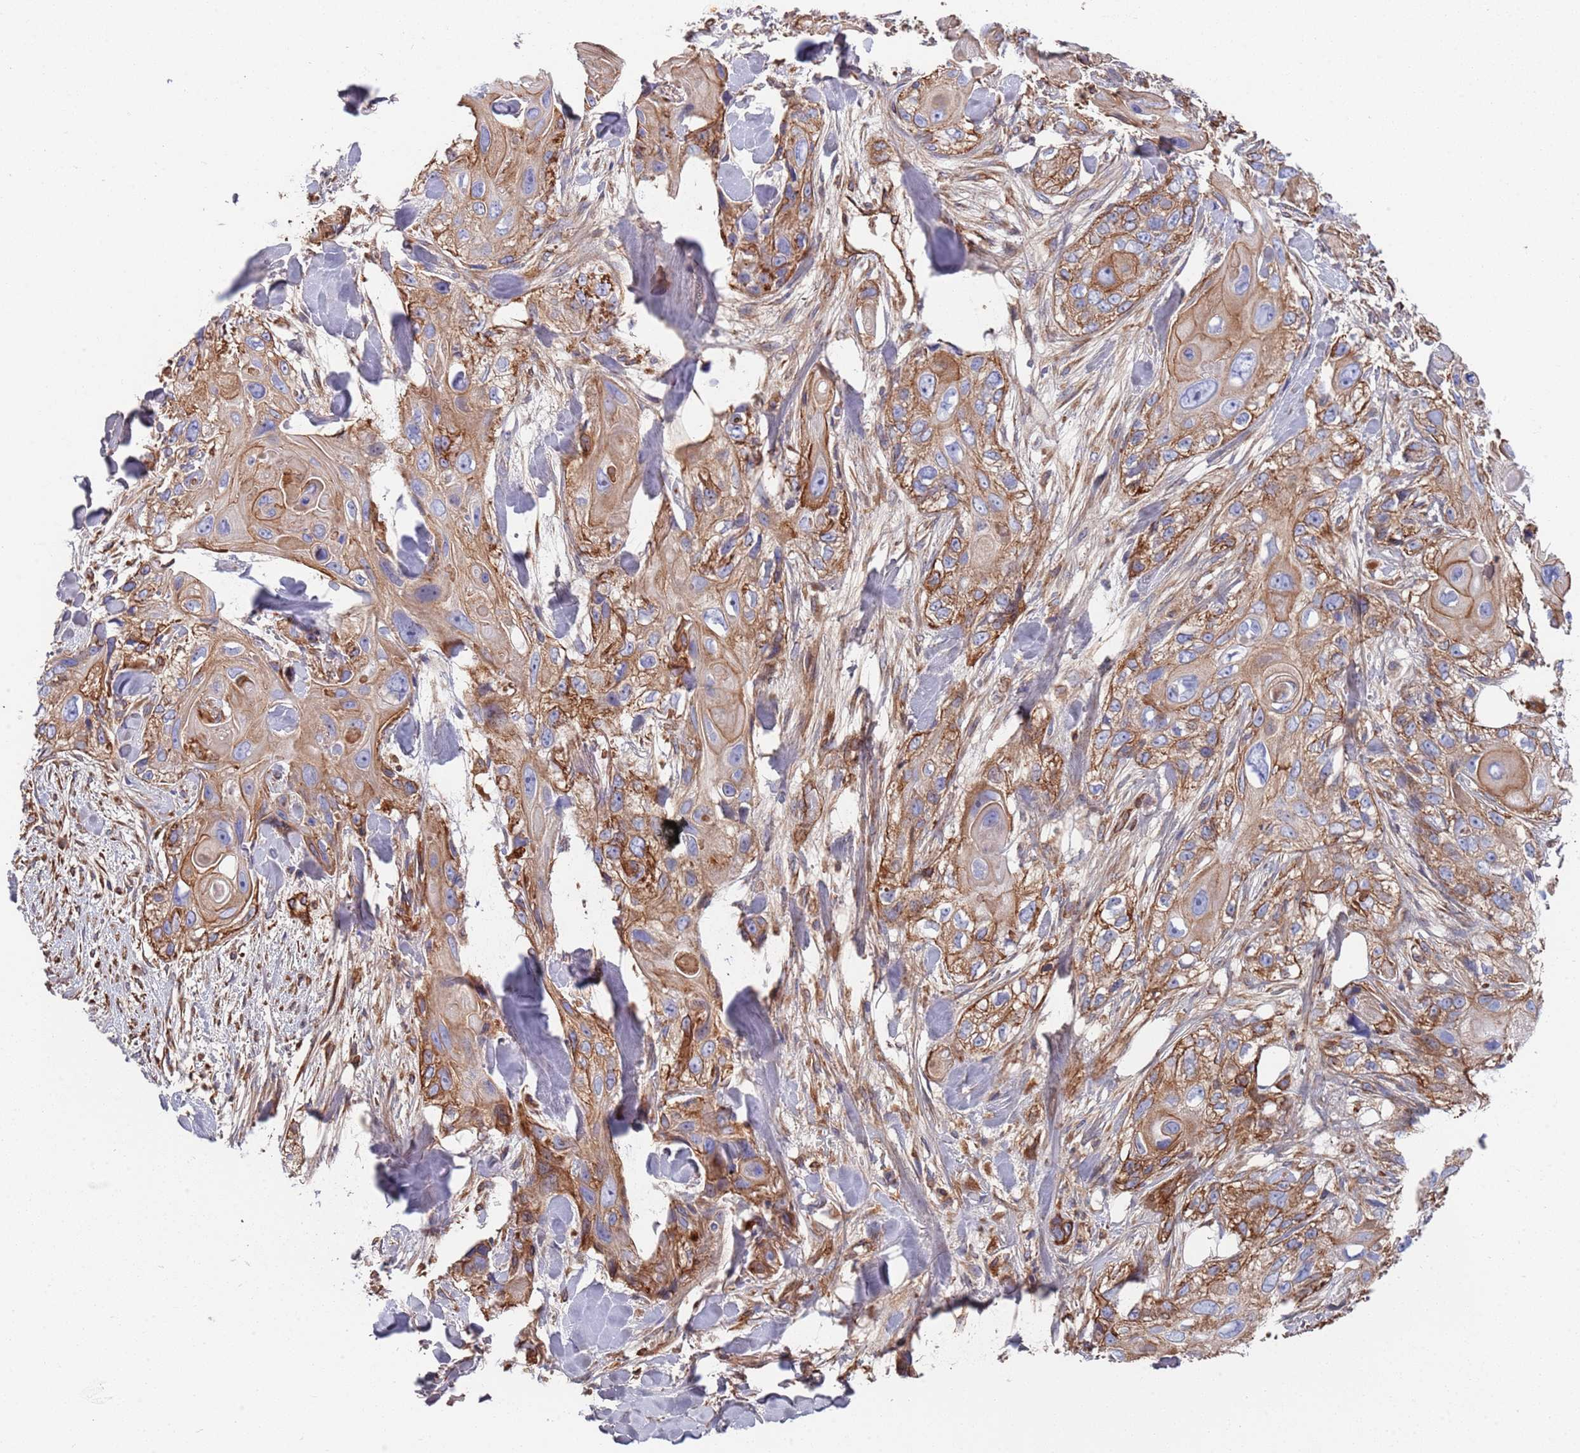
{"staining": {"intensity": "moderate", "quantity": ">75%", "location": "cytoplasmic/membranous"}, "tissue": "skin cancer", "cell_type": "Tumor cells", "image_type": "cancer", "snomed": [{"axis": "morphology", "description": "Normal tissue, NOS"}, {"axis": "morphology", "description": "Squamous cell carcinoma, NOS"}, {"axis": "topography", "description": "Skin"}], "caption": "Skin cancer (squamous cell carcinoma) was stained to show a protein in brown. There is medium levels of moderate cytoplasmic/membranous staining in about >75% of tumor cells.", "gene": "JAKMIP2", "patient": {"sex": "male", "age": 72}}